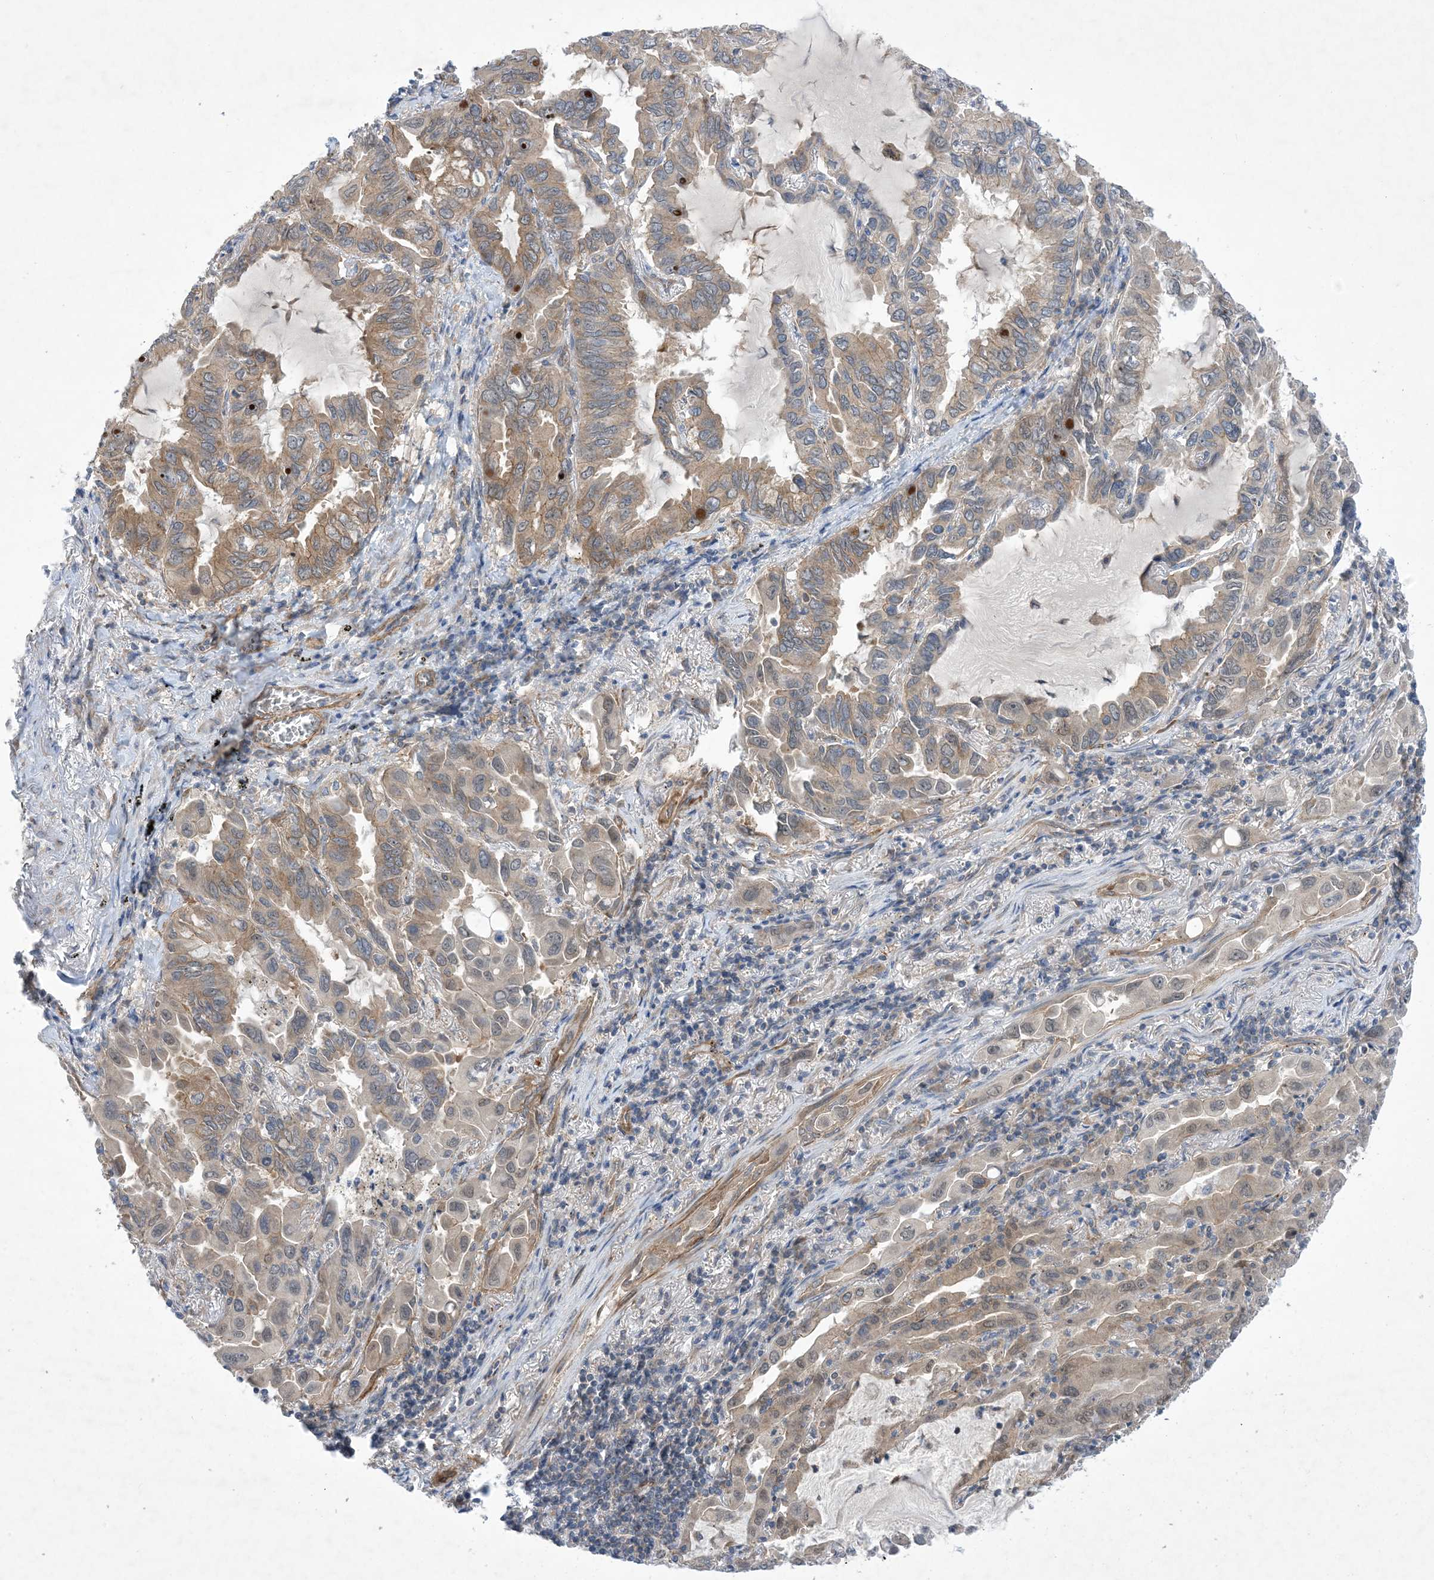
{"staining": {"intensity": "moderate", "quantity": ">75%", "location": "cytoplasmic/membranous"}, "tissue": "lung cancer", "cell_type": "Tumor cells", "image_type": "cancer", "snomed": [{"axis": "morphology", "description": "Adenocarcinoma, NOS"}, {"axis": "topography", "description": "Lung"}], "caption": "Lung cancer (adenocarcinoma) stained with DAB immunohistochemistry displays medium levels of moderate cytoplasmic/membranous staining in approximately >75% of tumor cells. The staining is performed using DAB brown chromogen to label protein expression. The nuclei are counter-stained blue using hematoxylin.", "gene": "EHBP1", "patient": {"sex": "male", "age": 64}}